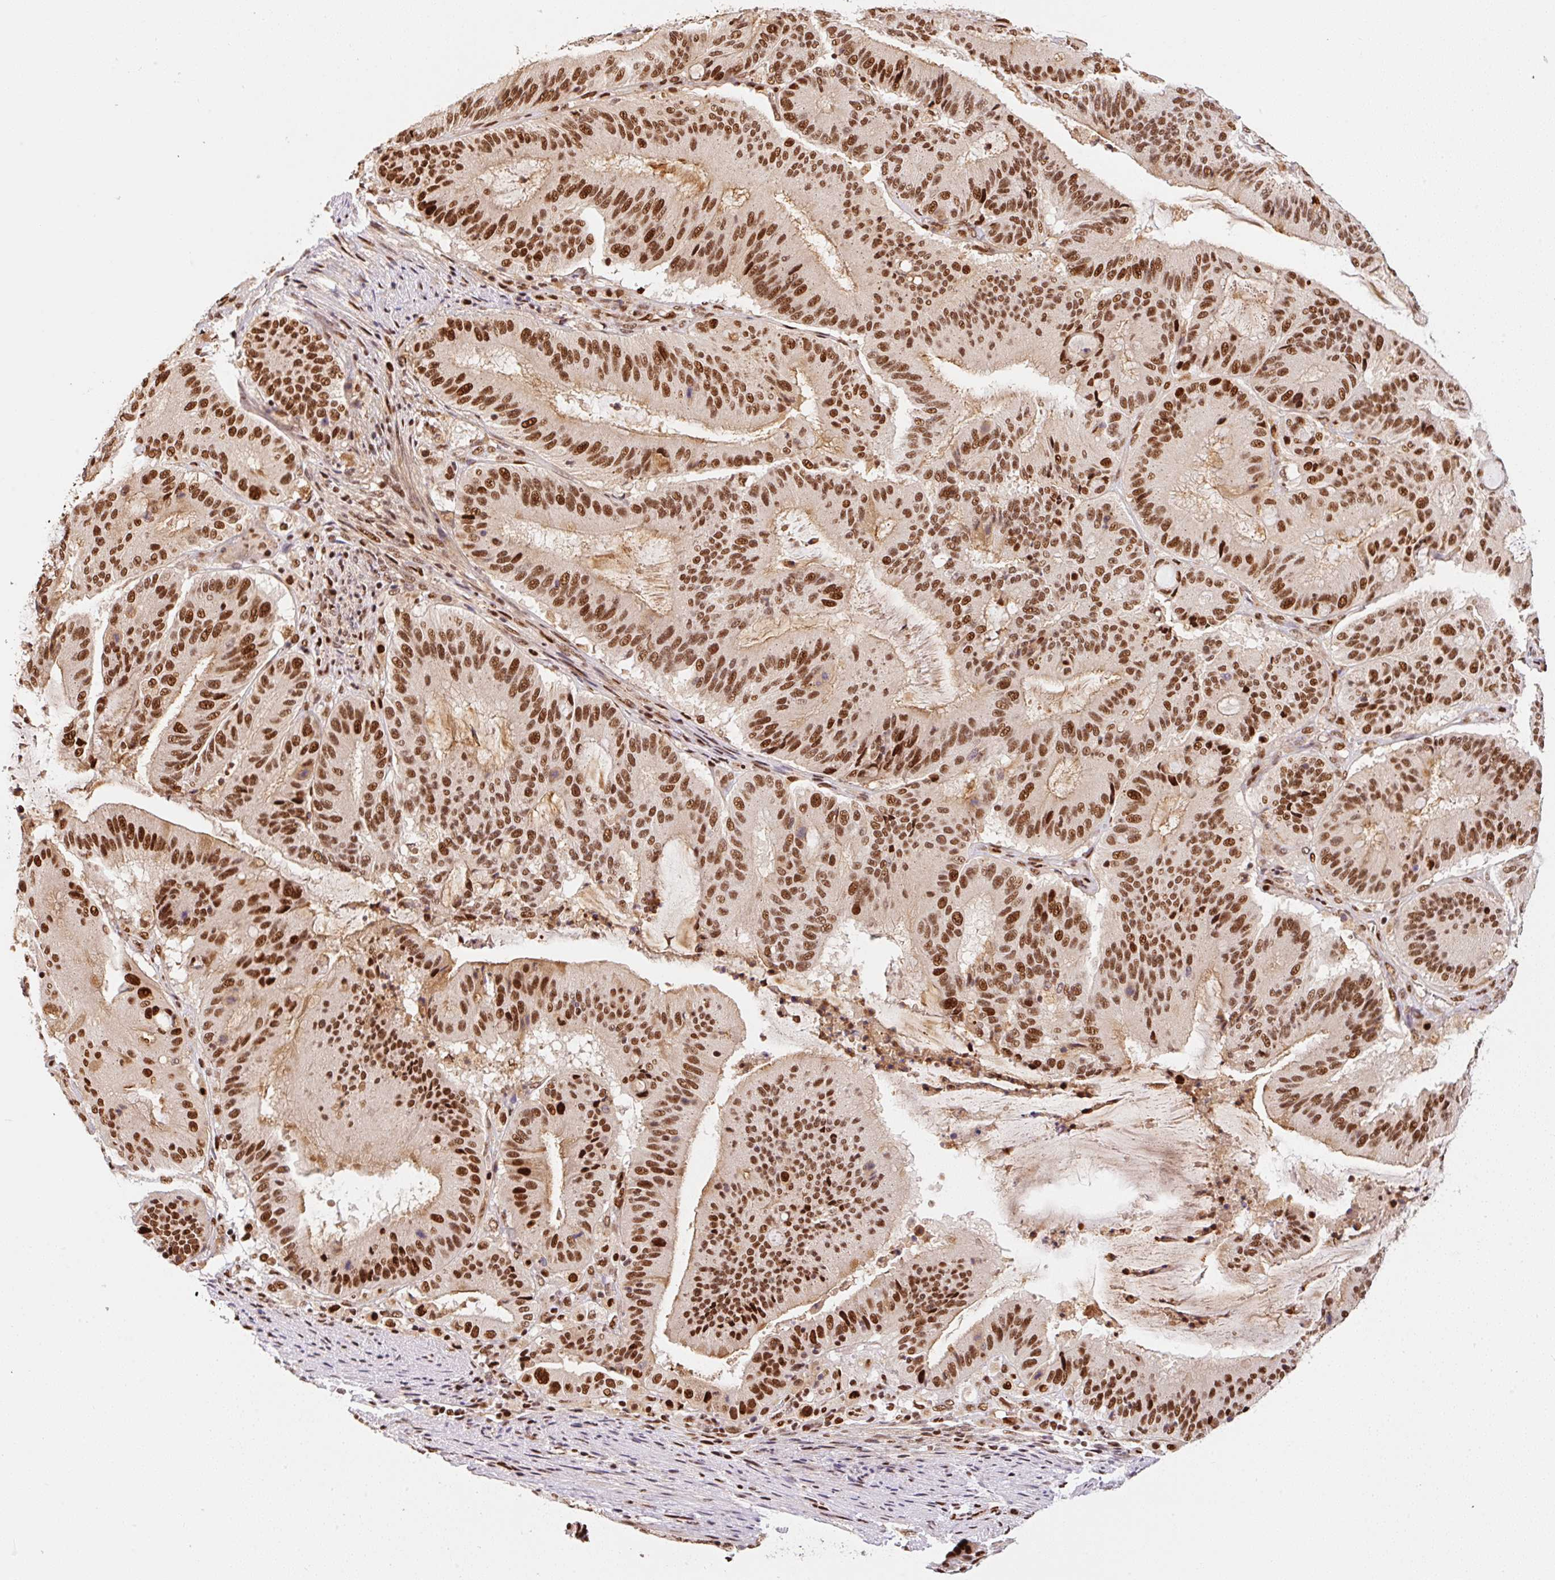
{"staining": {"intensity": "strong", "quantity": ">75%", "location": "nuclear"}, "tissue": "liver cancer", "cell_type": "Tumor cells", "image_type": "cancer", "snomed": [{"axis": "morphology", "description": "Normal tissue, NOS"}, {"axis": "morphology", "description": "Cholangiocarcinoma"}, {"axis": "topography", "description": "Liver"}, {"axis": "topography", "description": "Peripheral nerve tissue"}], "caption": "Immunohistochemical staining of human liver cancer demonstrates high levels of strong nuclear protein staining in approximately >75% of tumor cells. Using DAB (brown) and hematoxylin (blue) stains, captured at high magnification using brightfield microscopy.", "gene": "GPR139", "patient": {"sex": "female", "age": 73}}